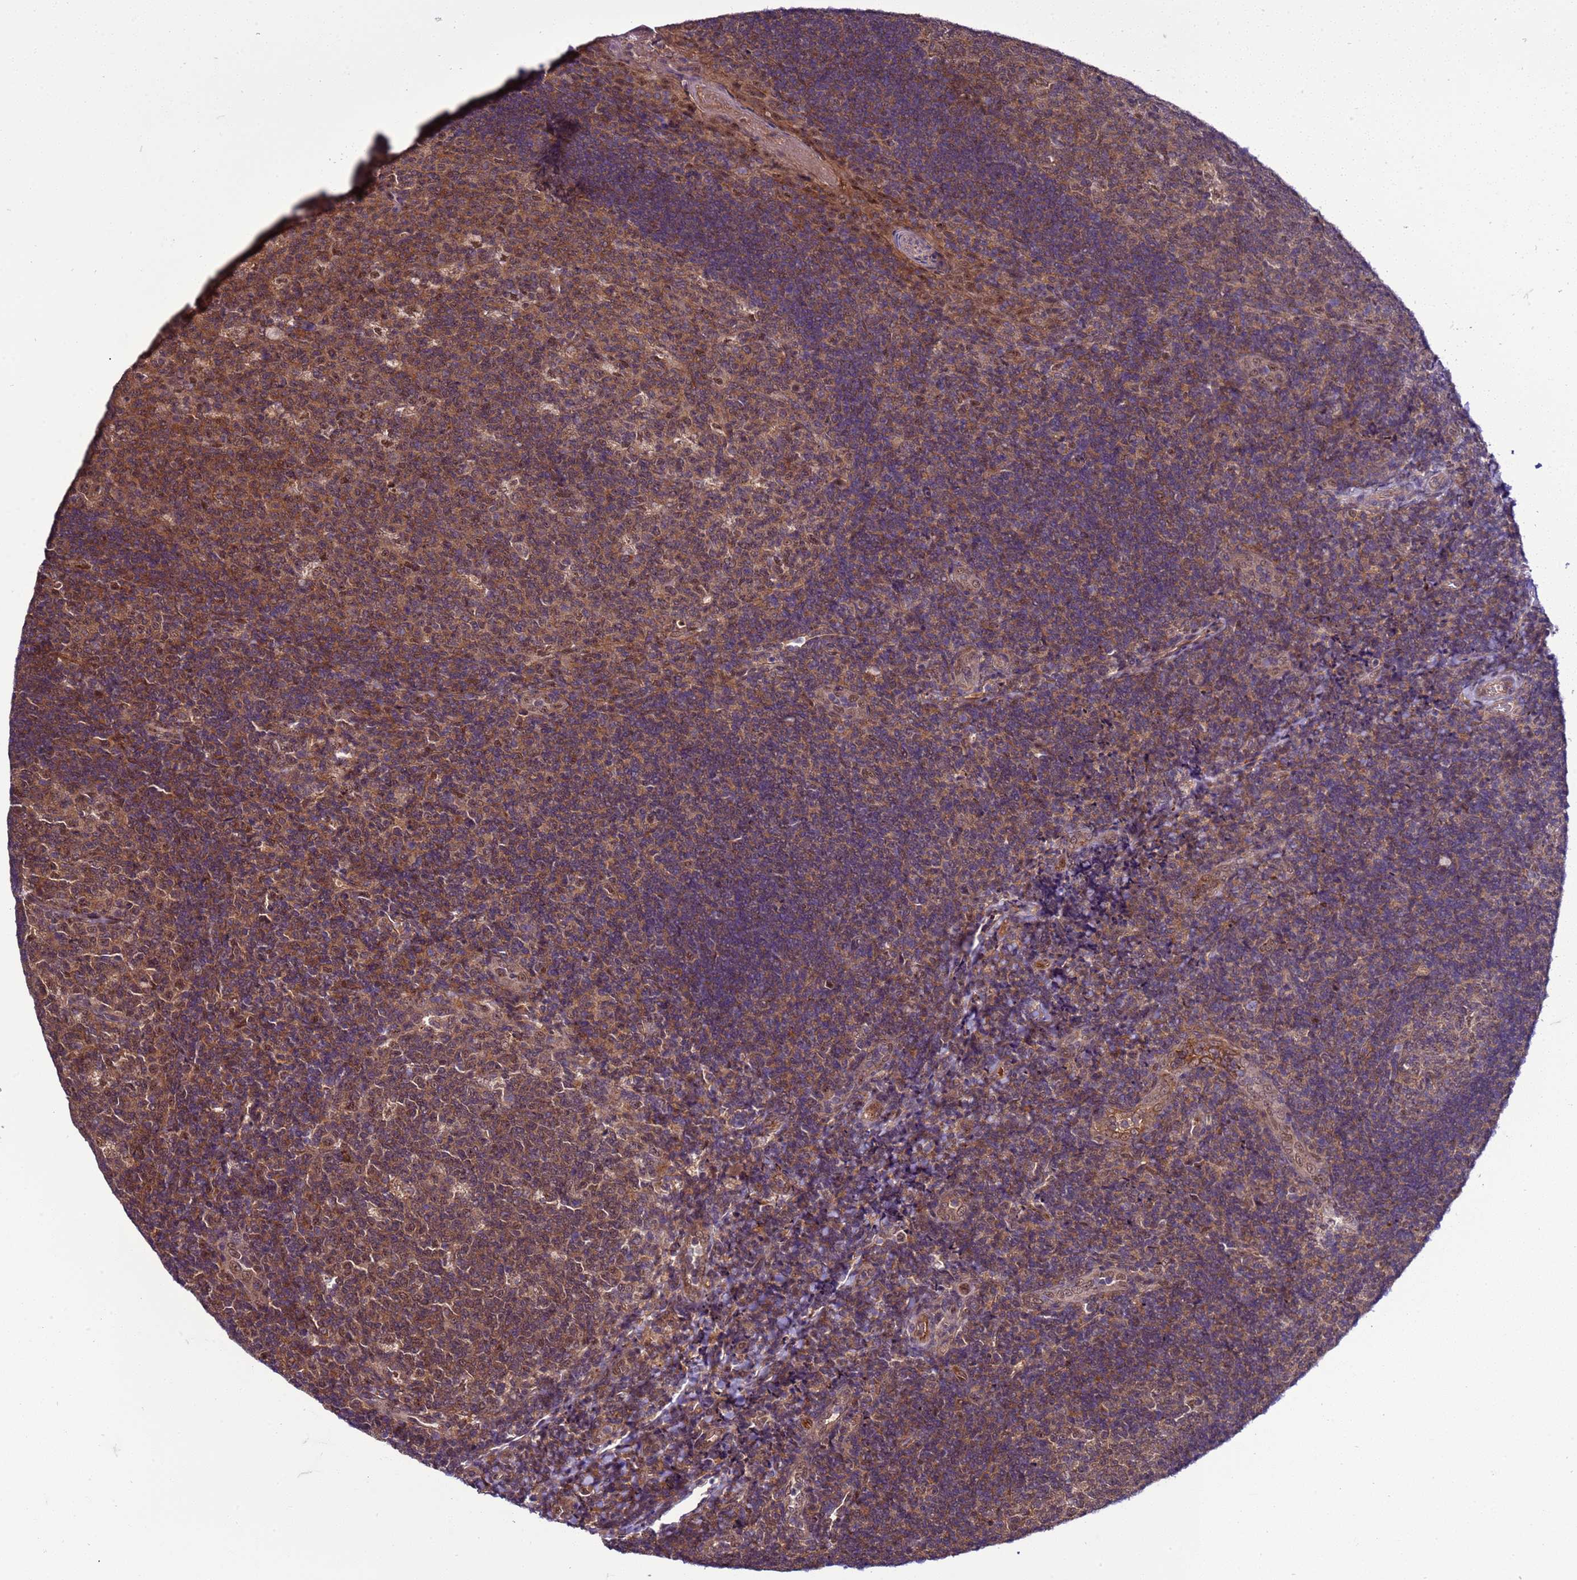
{"staining": {"intensity": "moderate", "quantity": ">75%", "location": "cytoplasmic/membranous,nuclear"}, "tissue": "tonsil", "cell_type": "Germinal center cells", "image_type": "normal", "snomed": [{"axis": "morphology", "description": "Normal tissue, NOS"}, {"axis": "topography", "description": "Tonsil"}], "caption": "The image reveals staining of unremarkable tonsil, revealing moderate cytoplasmic/membranous,nuclear protein expression (brown color) within germinal center cells. (DAB (3,3'-diaminobenzidine) = brown stain, brightfield microscopy at high magnification).", "gene": "GEN1", "patient": {"sex": "male", "age": 17}}